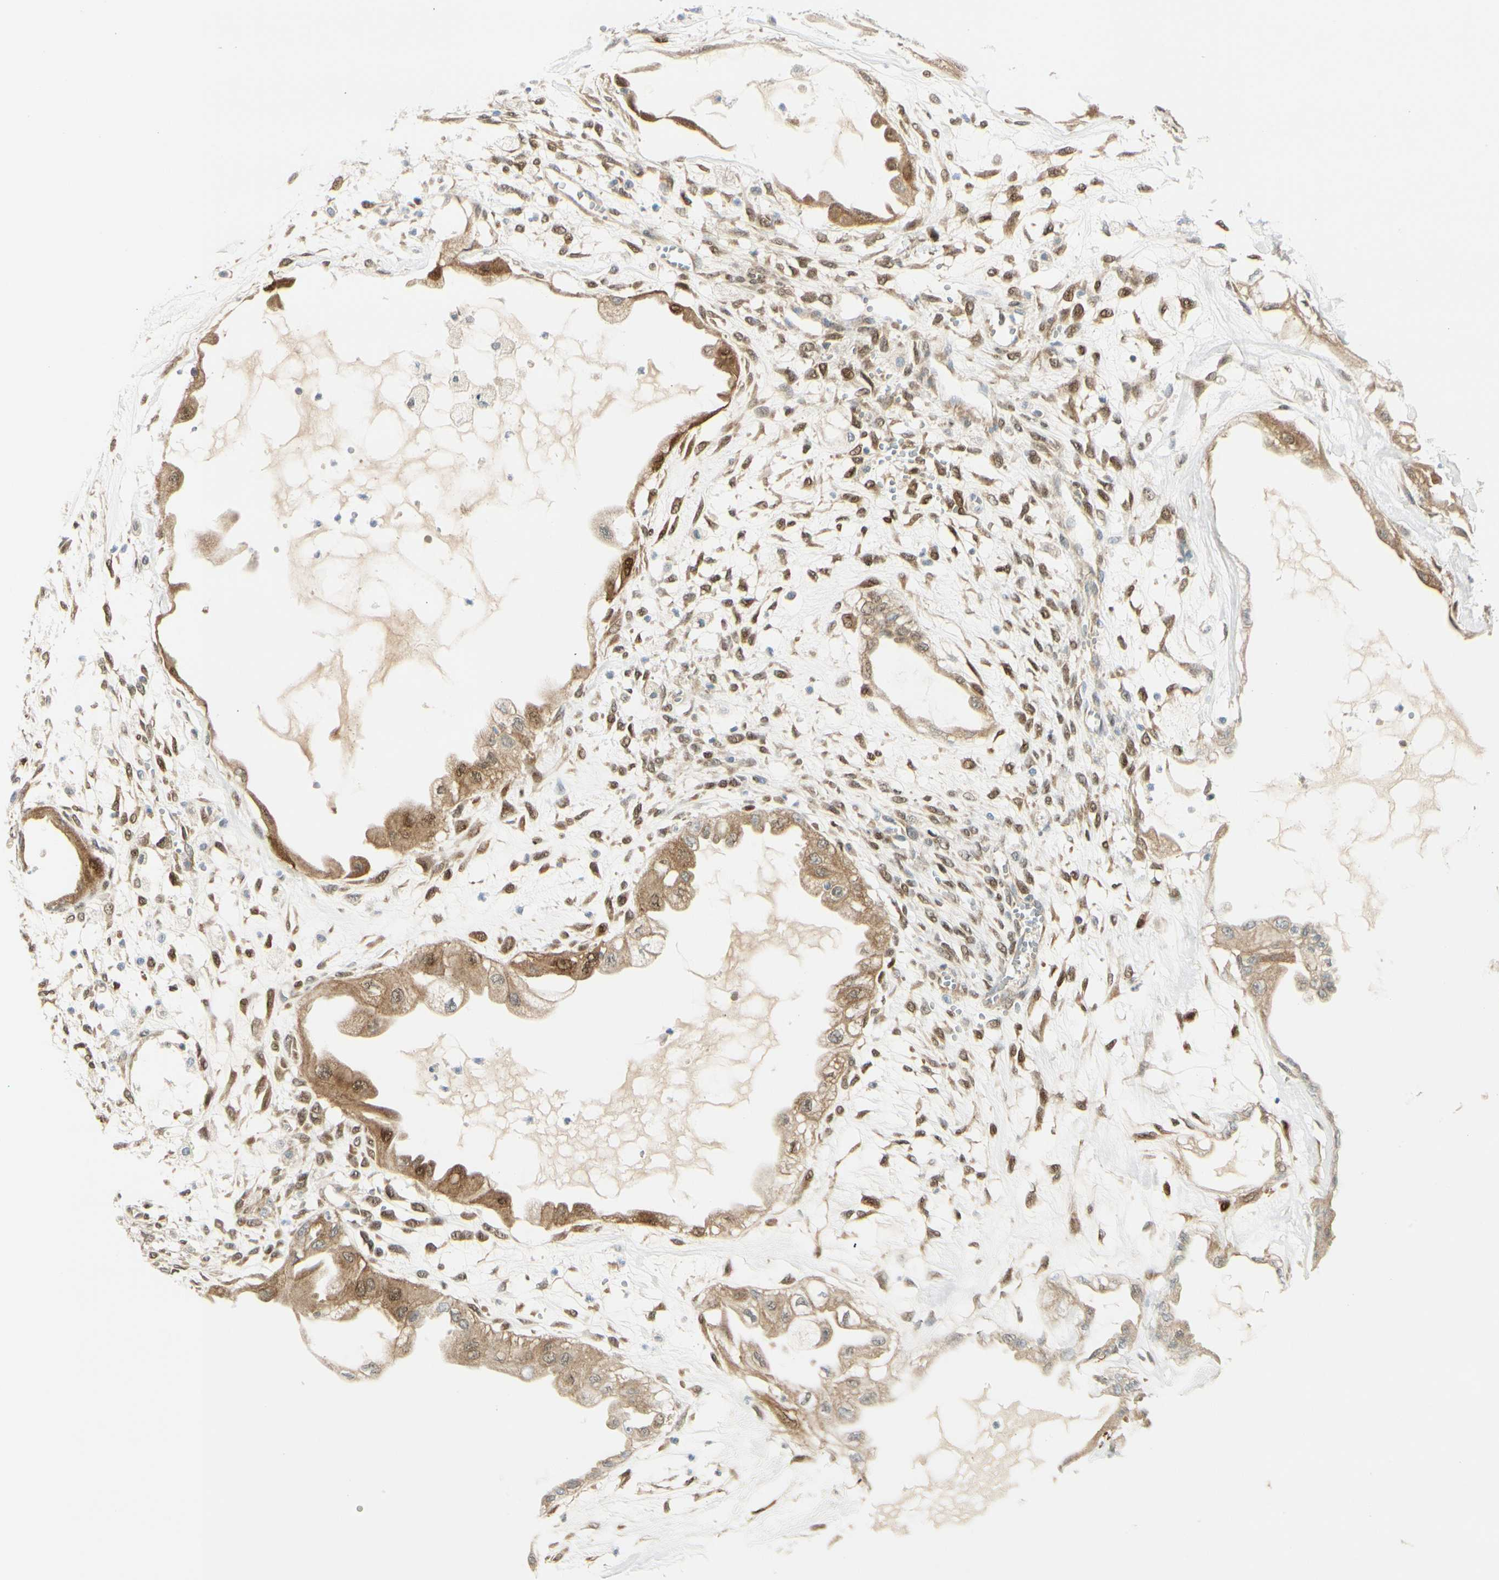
{"staining": {"intensity": "moderate", "quantity": "<25%", "location": "cytoplasmic/membranous"}, "tissue": "ovarian cancer", "cell_type": "Tumor cells", "image_type": "cancer", "snomed": [{"axis": "morphology", "description": "Carcinoma, NOS"}, {"axis": "morphology", "description": "Carcinoma, endometroid"}, {"axis": "topography", "description": "Ovary"}], "caption": "About <25% of tumor cells in human ovarian cancer (endometroid carcinoma) display moderate cytoplasmic/membranous protein positivity as visualized by brown immunohistochemical staining.", "gene": "FHL2", "patient": {"sex": "female", "age": 50}}